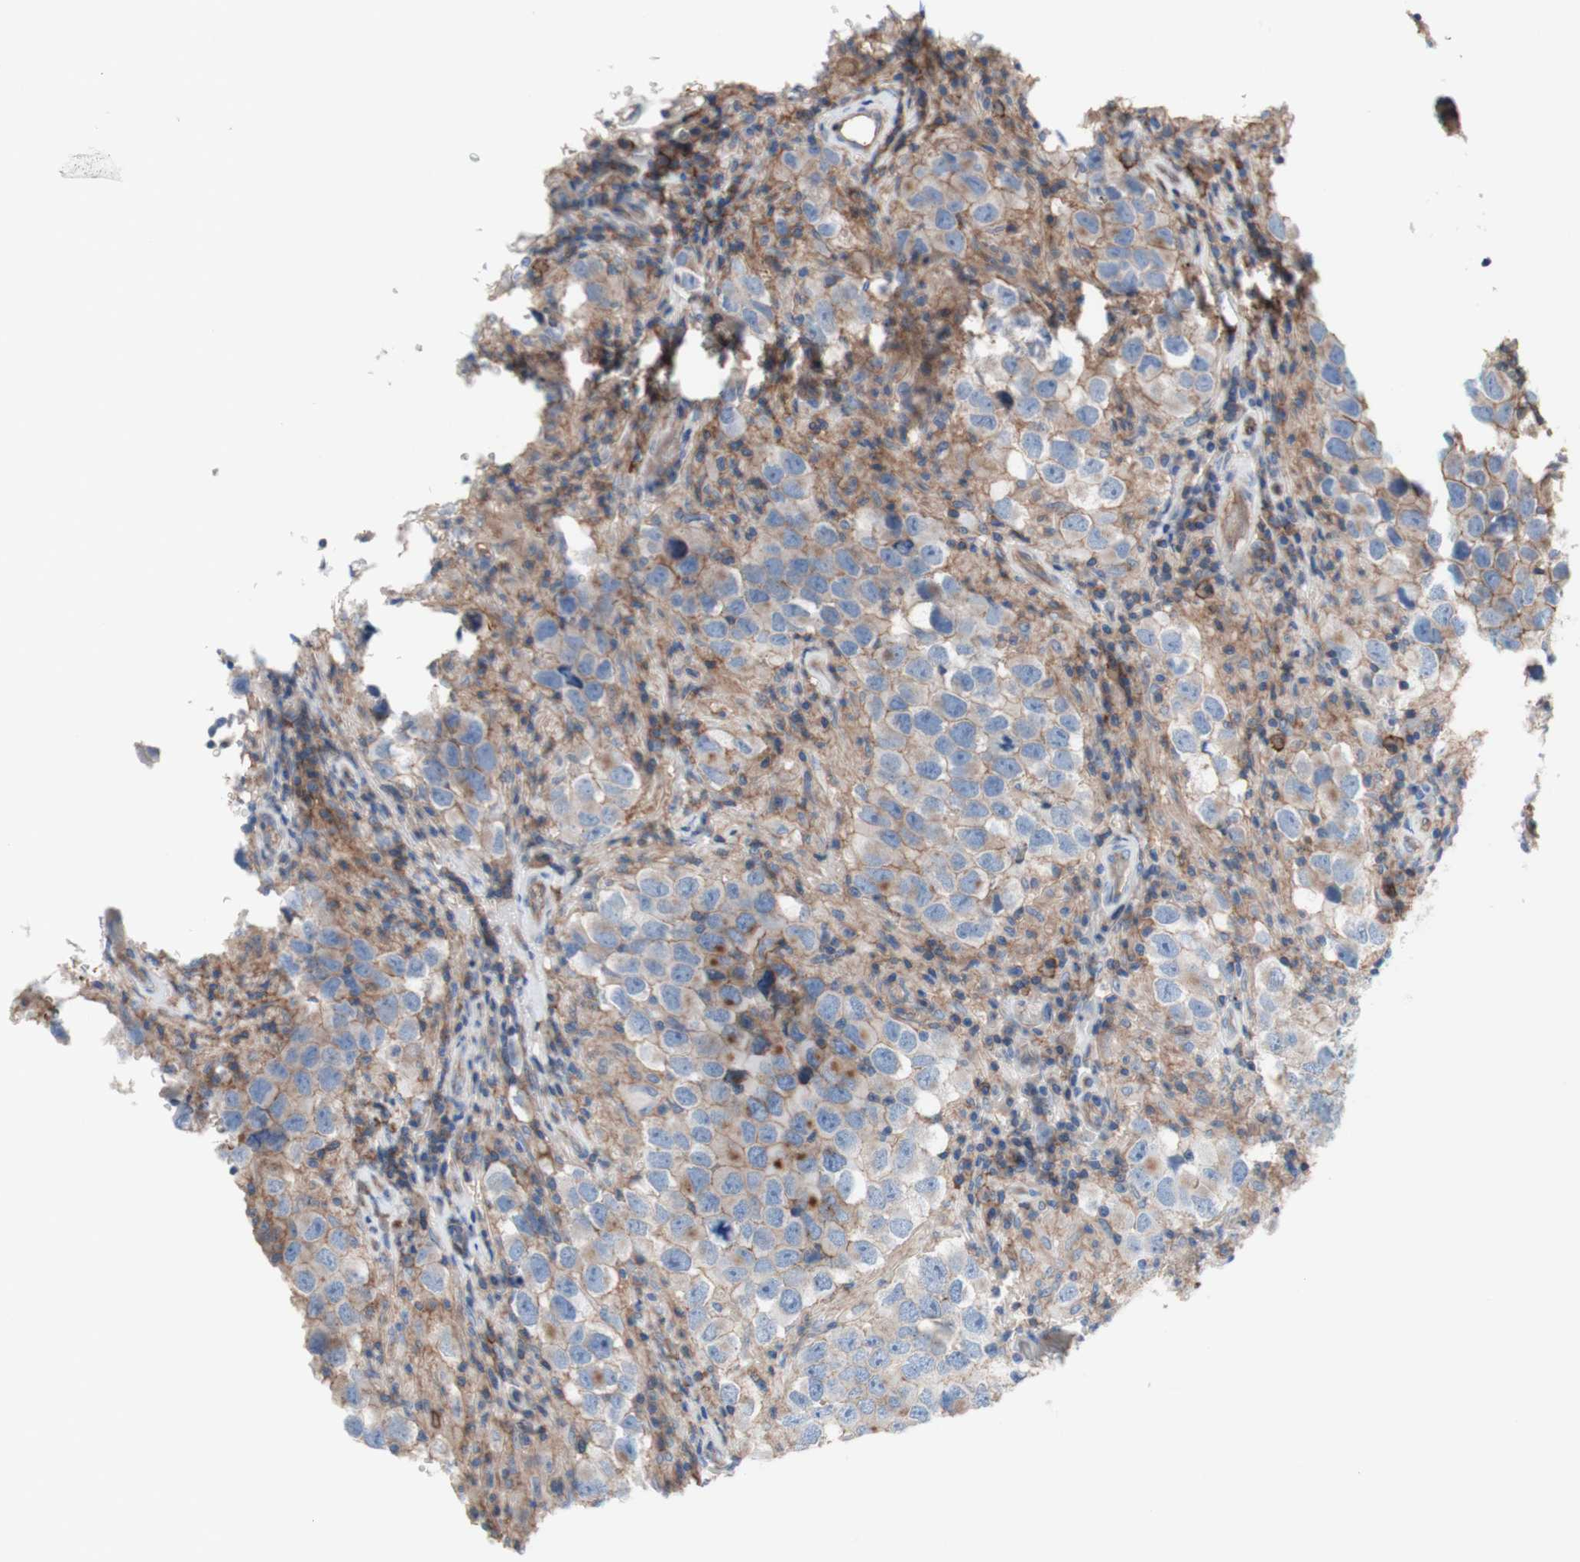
{"staining": {"intensity": "weak", "quantity": "25%-75%", "location": "cytoplasmic/membranous"}, "tissue": "testis cancer", "cell_type": "Tumor cells", "image_type": "cancer", "snomed": [{"axis": "morphology", "description": "Carcinoma, Embryonal, NOS"}, {"axis": "topography", "description": "Testis"}], "caption": "This micrograph displays testis embryonal carcinoma stained with immunohistochemistry to label a protein in brown. The cytoplasmic/membranous of tumor cells show weak positivity for the protein. Nuclei are counter-stained blue.", "gene": "CD46", "patient": {"sex": "male", "age": 21}}